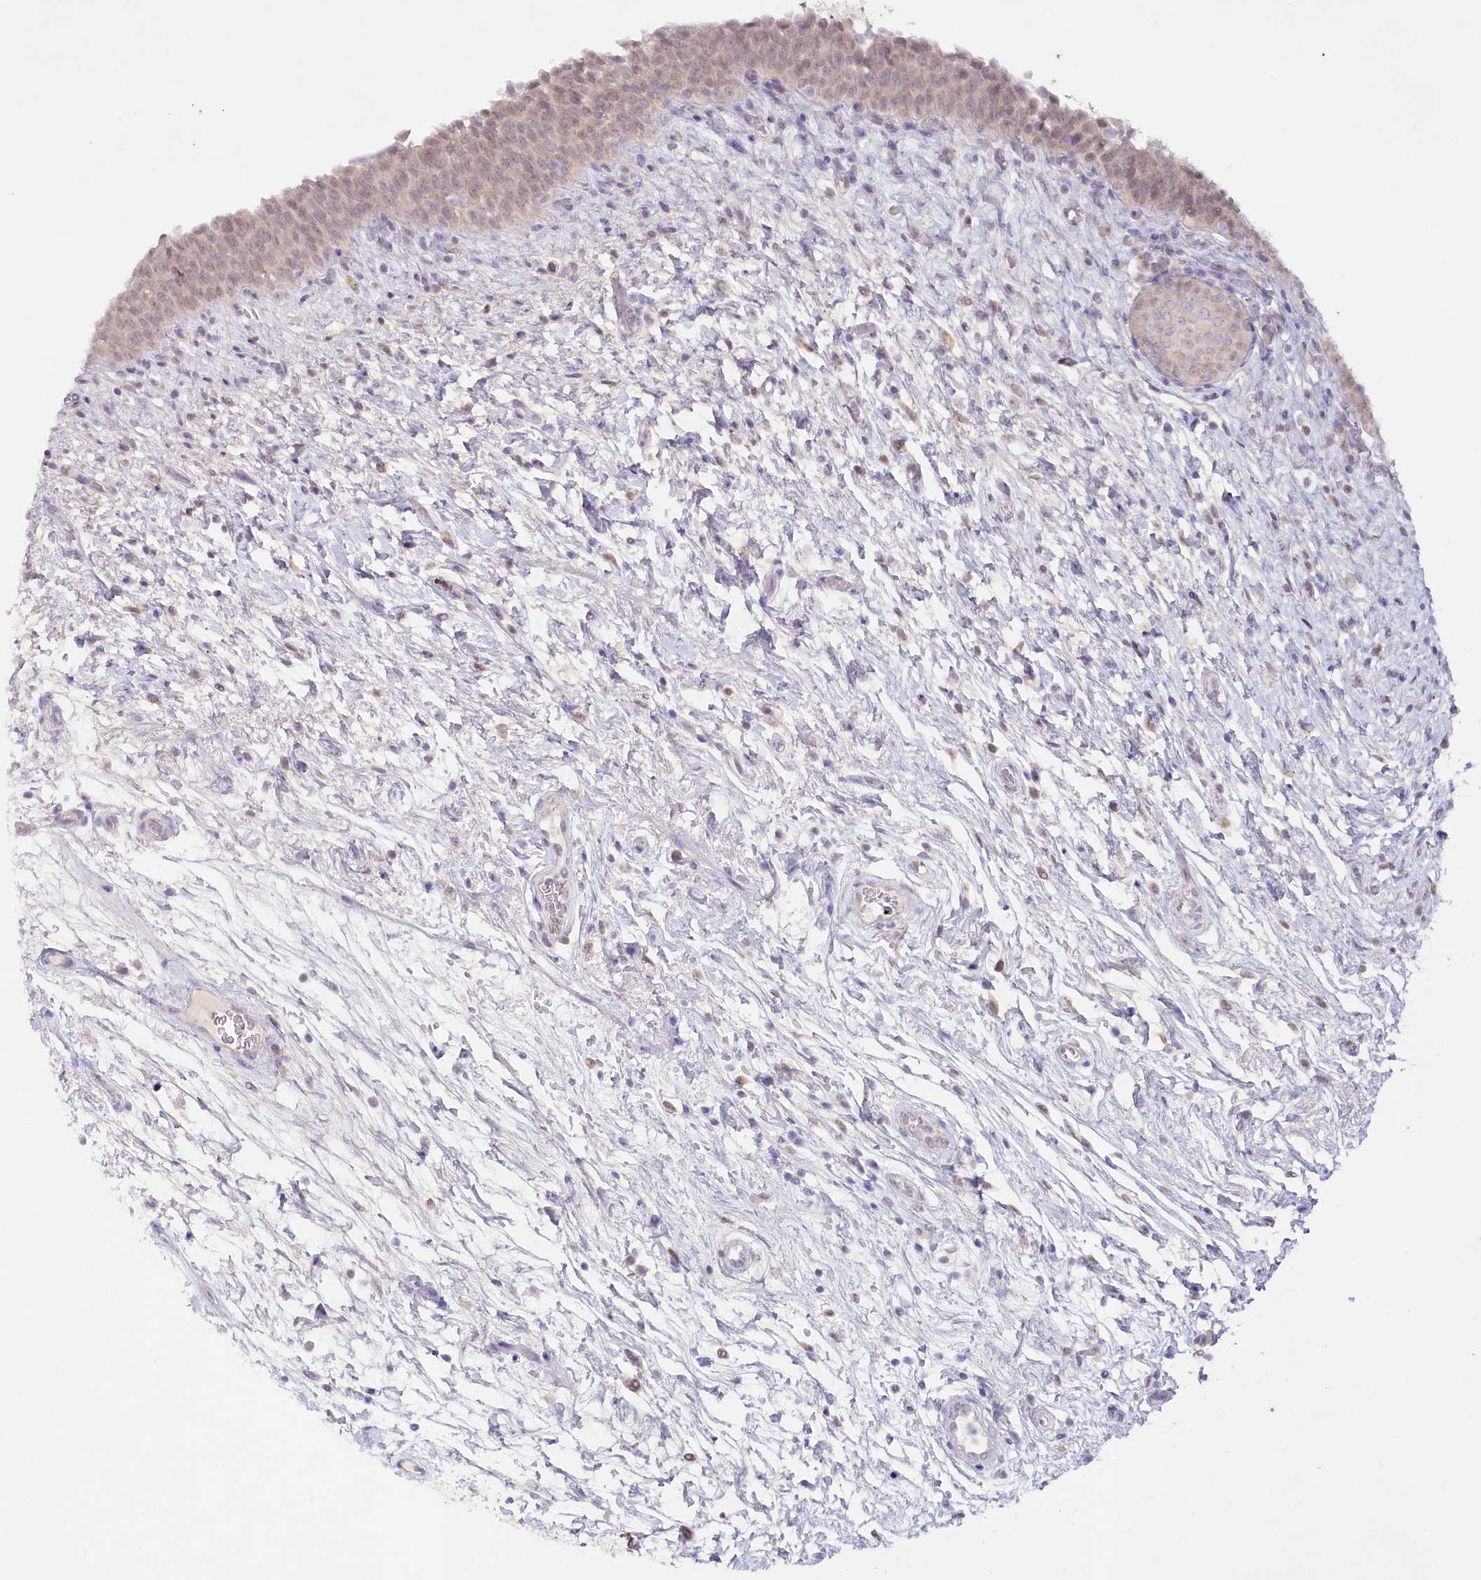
{"staining": {"intensity": "weak", "quantity": ">75%", "location": "cytoplasmic/membranous"}, "tissue": "urinary bladder", "cell_type": "Urothelial cells", "image_type": "normal", "snomed": [{"axis": "morphology", "description": "Normal tissue, NOS"}, {"axis": "topography", "description": "Urinary bladder"}], "caption": "Urinary bladder stained with immunohistochemistry exhibits weak cytoplasmic/membranous positivity in approximately >75% of urothelial cells. The protein of interest is stained brown, and the nuclei are stained in blue (DAB IHC with brightfield microscopy, high magnification).", "gene": "PSAPL1", "patient": {"sex": "male", "age": 83}}